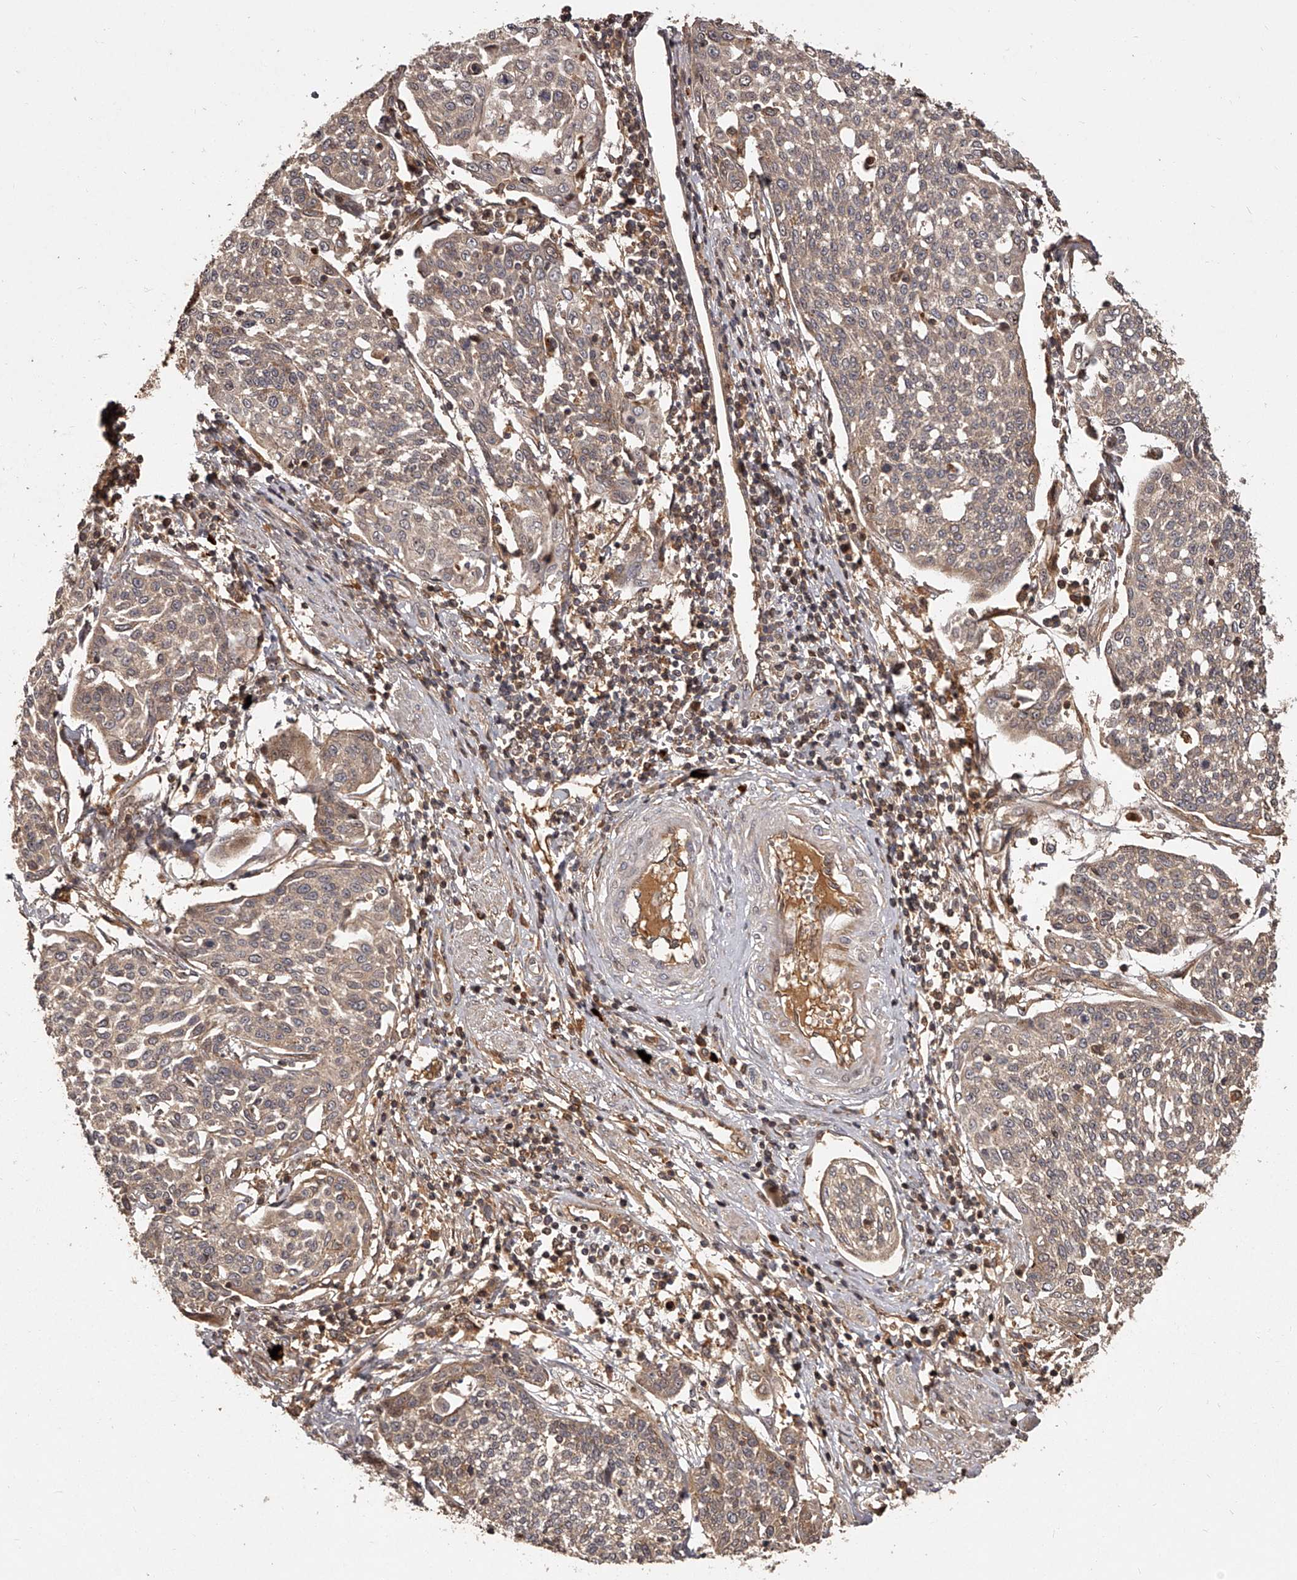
{"staining": {"intensity": "weak", "quantity": "25%-75%", "location": "cytoplasmic/membranous"}, "tissue": "cervical cancer", "cell_type": "Tumor cells", "image_type": "cancer", "snomed": [{"axis": "morphology", "description": "Squamous cell carcinoma, NOS"}, {"axis": "topography", "description": "Cervix"}], "caption": "High-power microscopy captured an IHC image of cervical cancer, revealing weak cytoplasmic/membranous positivity in about 25%-75% of tumor cells.", "gene": "CRYZL1", "patient": {"sex": "female", "age": 34}}